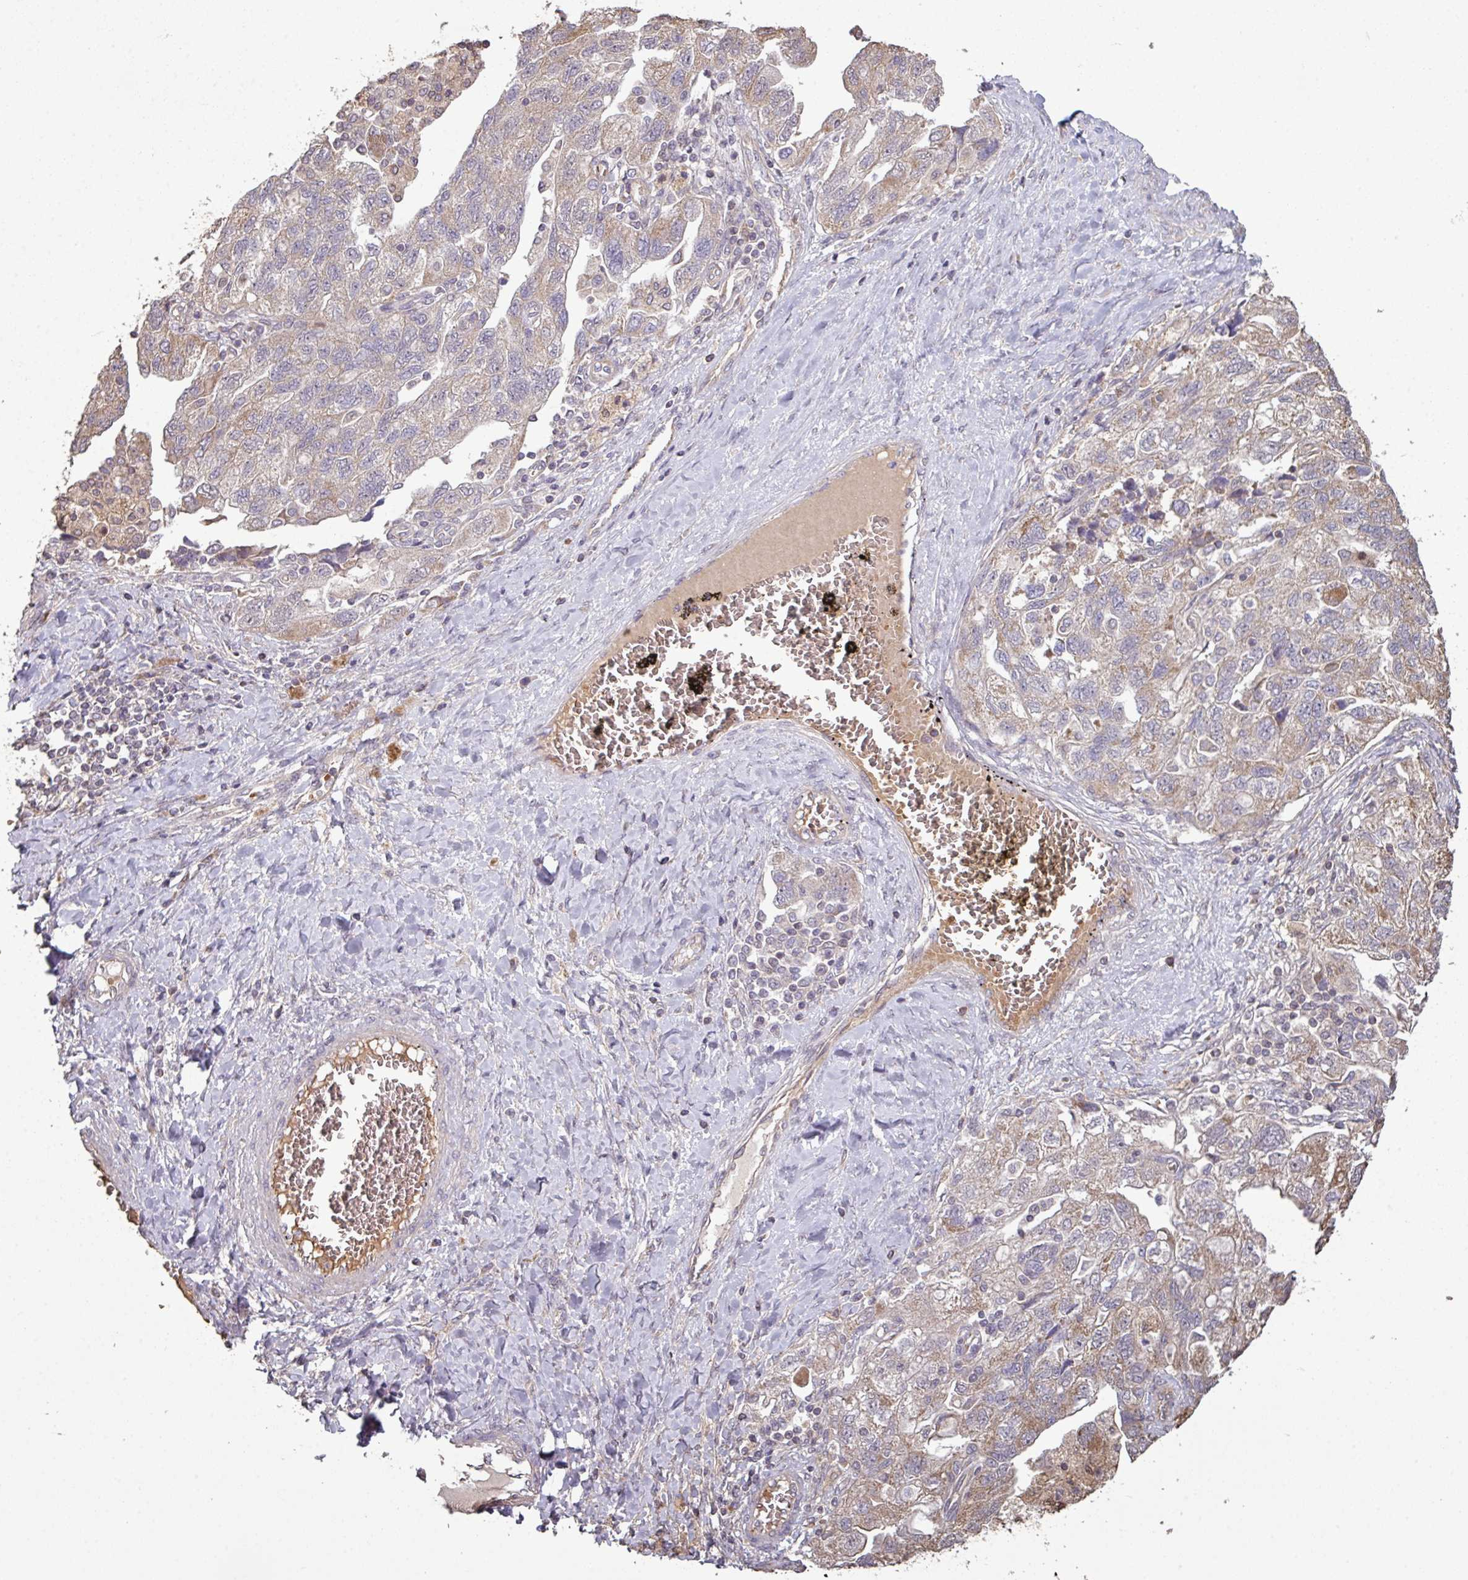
{"staining": {"intensity": "weak", "quantity": ">75%", "location": "cytoplasmic/membranous"}, "tissue": "ovarian cancer", "cell_type": "Tumor cells", "image_type": "cancer", "snomed": [{"axis": "morphology", "description": "Carcinoma, NOS"}, {"axis": "morphology", "description": "Cystadenocarcinoma, serous, NOS"}, {"axis": "topography", "description": "Ovary"}], "caption": "Immunohistochemistry (DAB) staining of human ovarian cancer (serous cystadenocarcinoma) reveals weak cytoplasmic/membranous protein positivity in approximately >75% of tumor cells.", "gene": "NHSL2", "patient": {"sex": "female", "age": 69}}